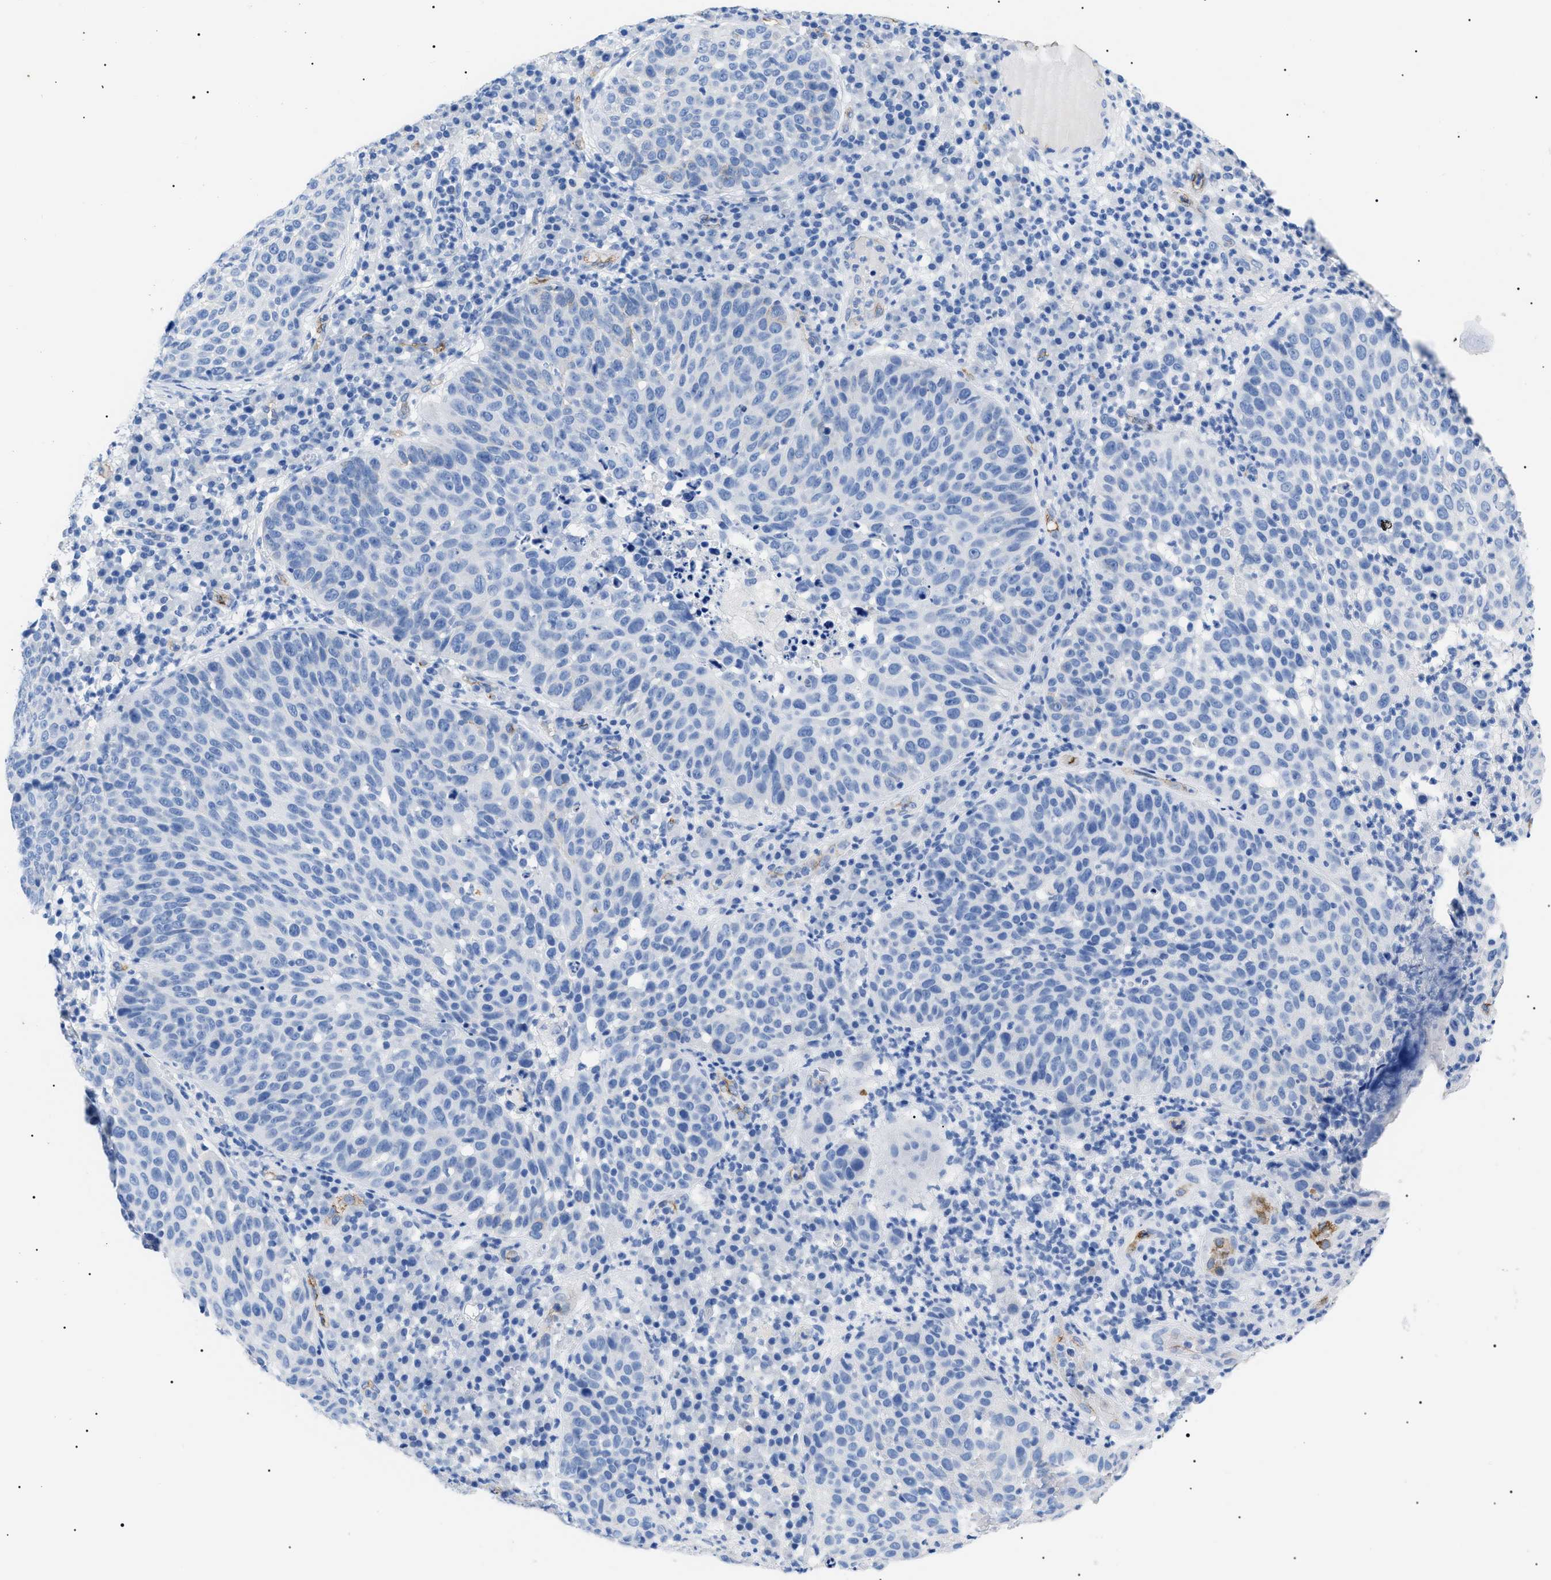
{"staining": {"intensity": "negative", "quantity": "none", "location": "none"}, "tissue": "skin cancer", "cell_type": "Tumor cells", "image_type": "cancer", "snomed": [{"axis": "morphology", "description": "Squamous cell carcinoma in situ, NOS"}, {"axis": "morphology", "description": "Squamous cell carcinoma, NOS"}, {"axis": "topography", "description": "Skin"}], "caption": "Tumor cells are negative for protein expression in human squamous cell carcinoma (skin).", "gene": "PODXL", "patient": {"sex": "male", "age": 93}}